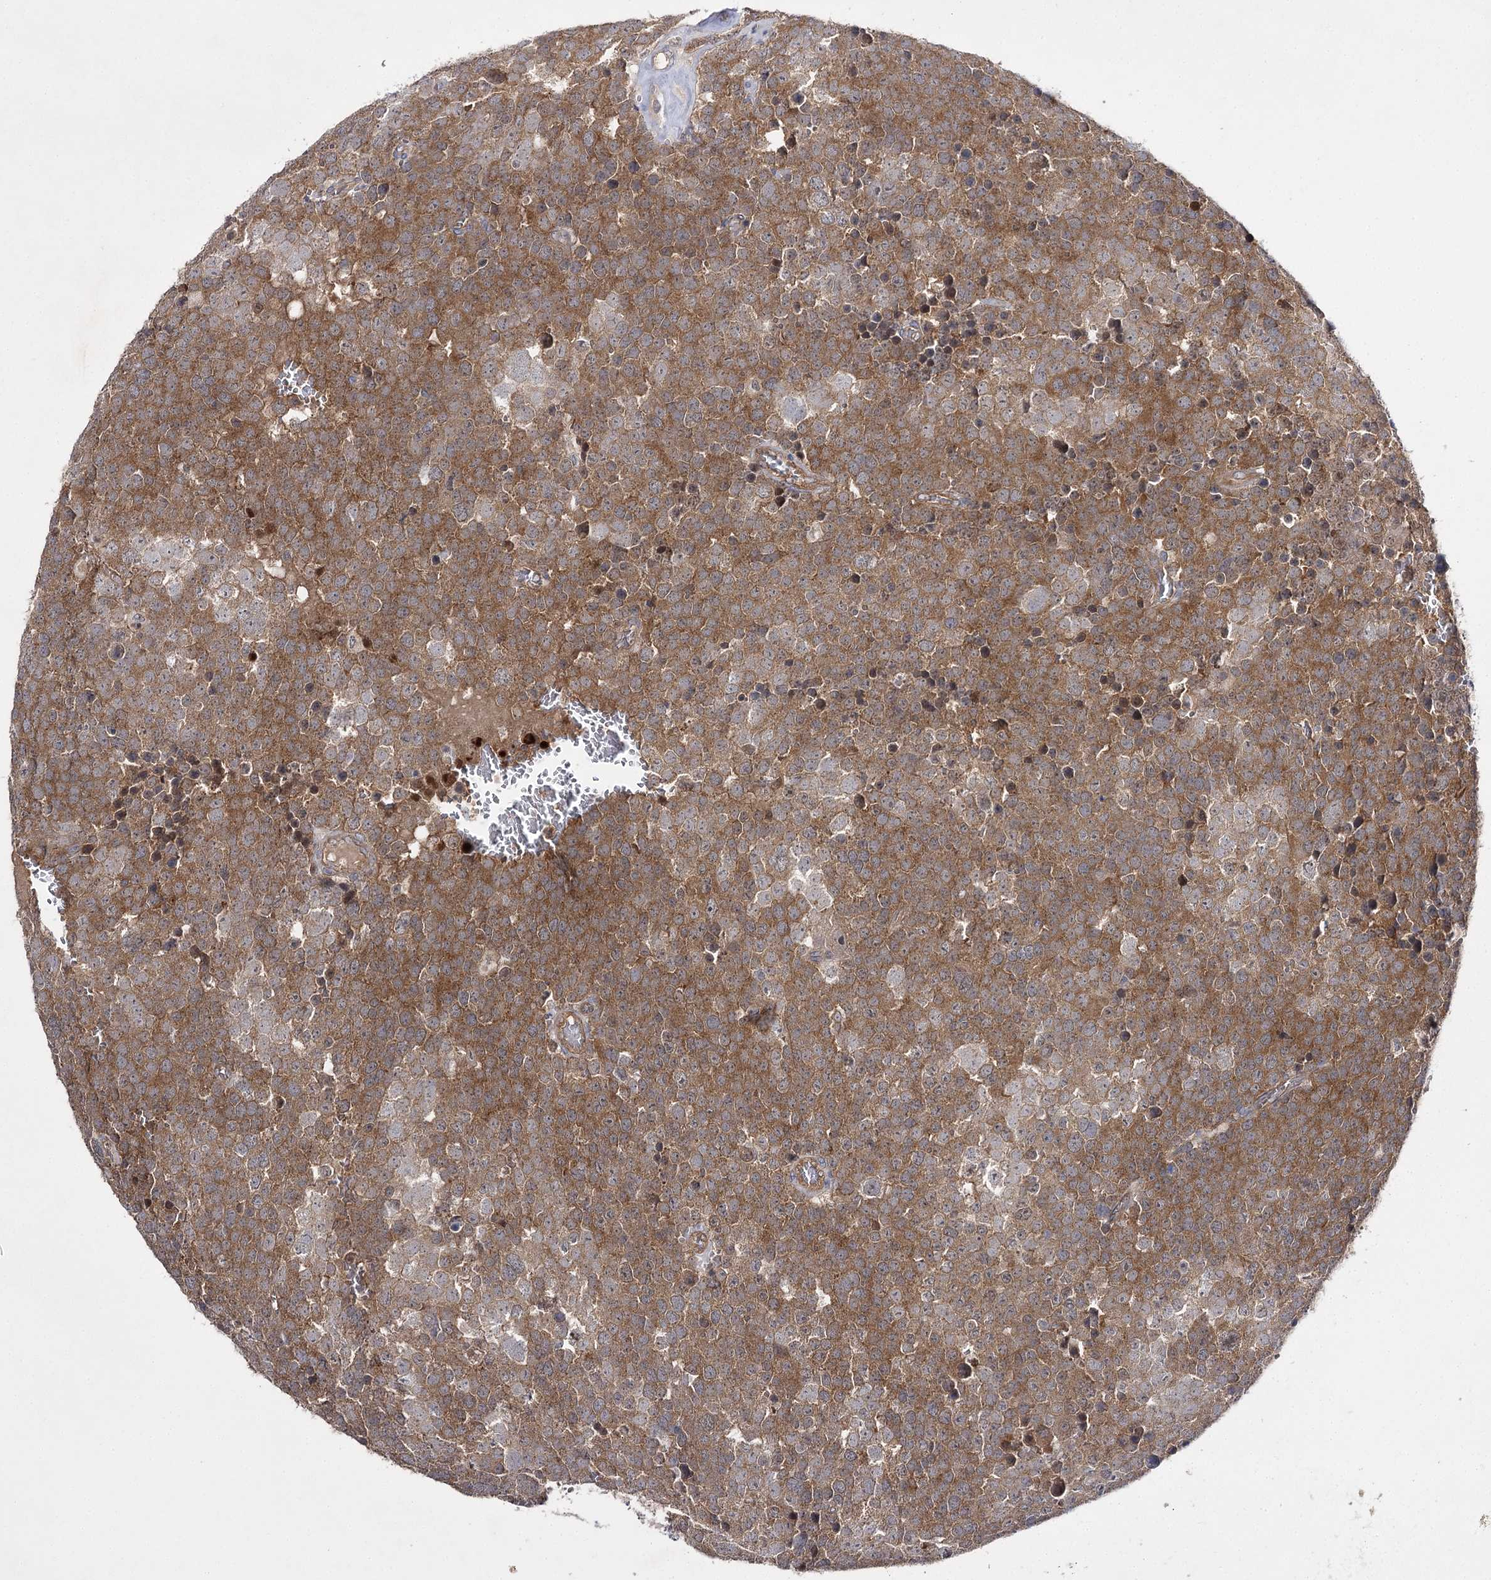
{"staining": {"intensity": "moderate", "quantity": ">75%", "location": "cytoplasmic/membranous"}, "tissue": "testis cancer", "cell_type": "Tumor cells", "image_type": "cancer", "snomed": [{"axis": "morphology", "description": "Seminoma, NOS"}, {"axis": "topography", "description": "Testis"}], "caption": "An image of testis cancer (seminoma) stained for a protein demonstrates moderate cytoplasmic/membranous brown staining in tumor cells.", "gene": "BCR", "patient": {"sex": "male", "age": 71}}